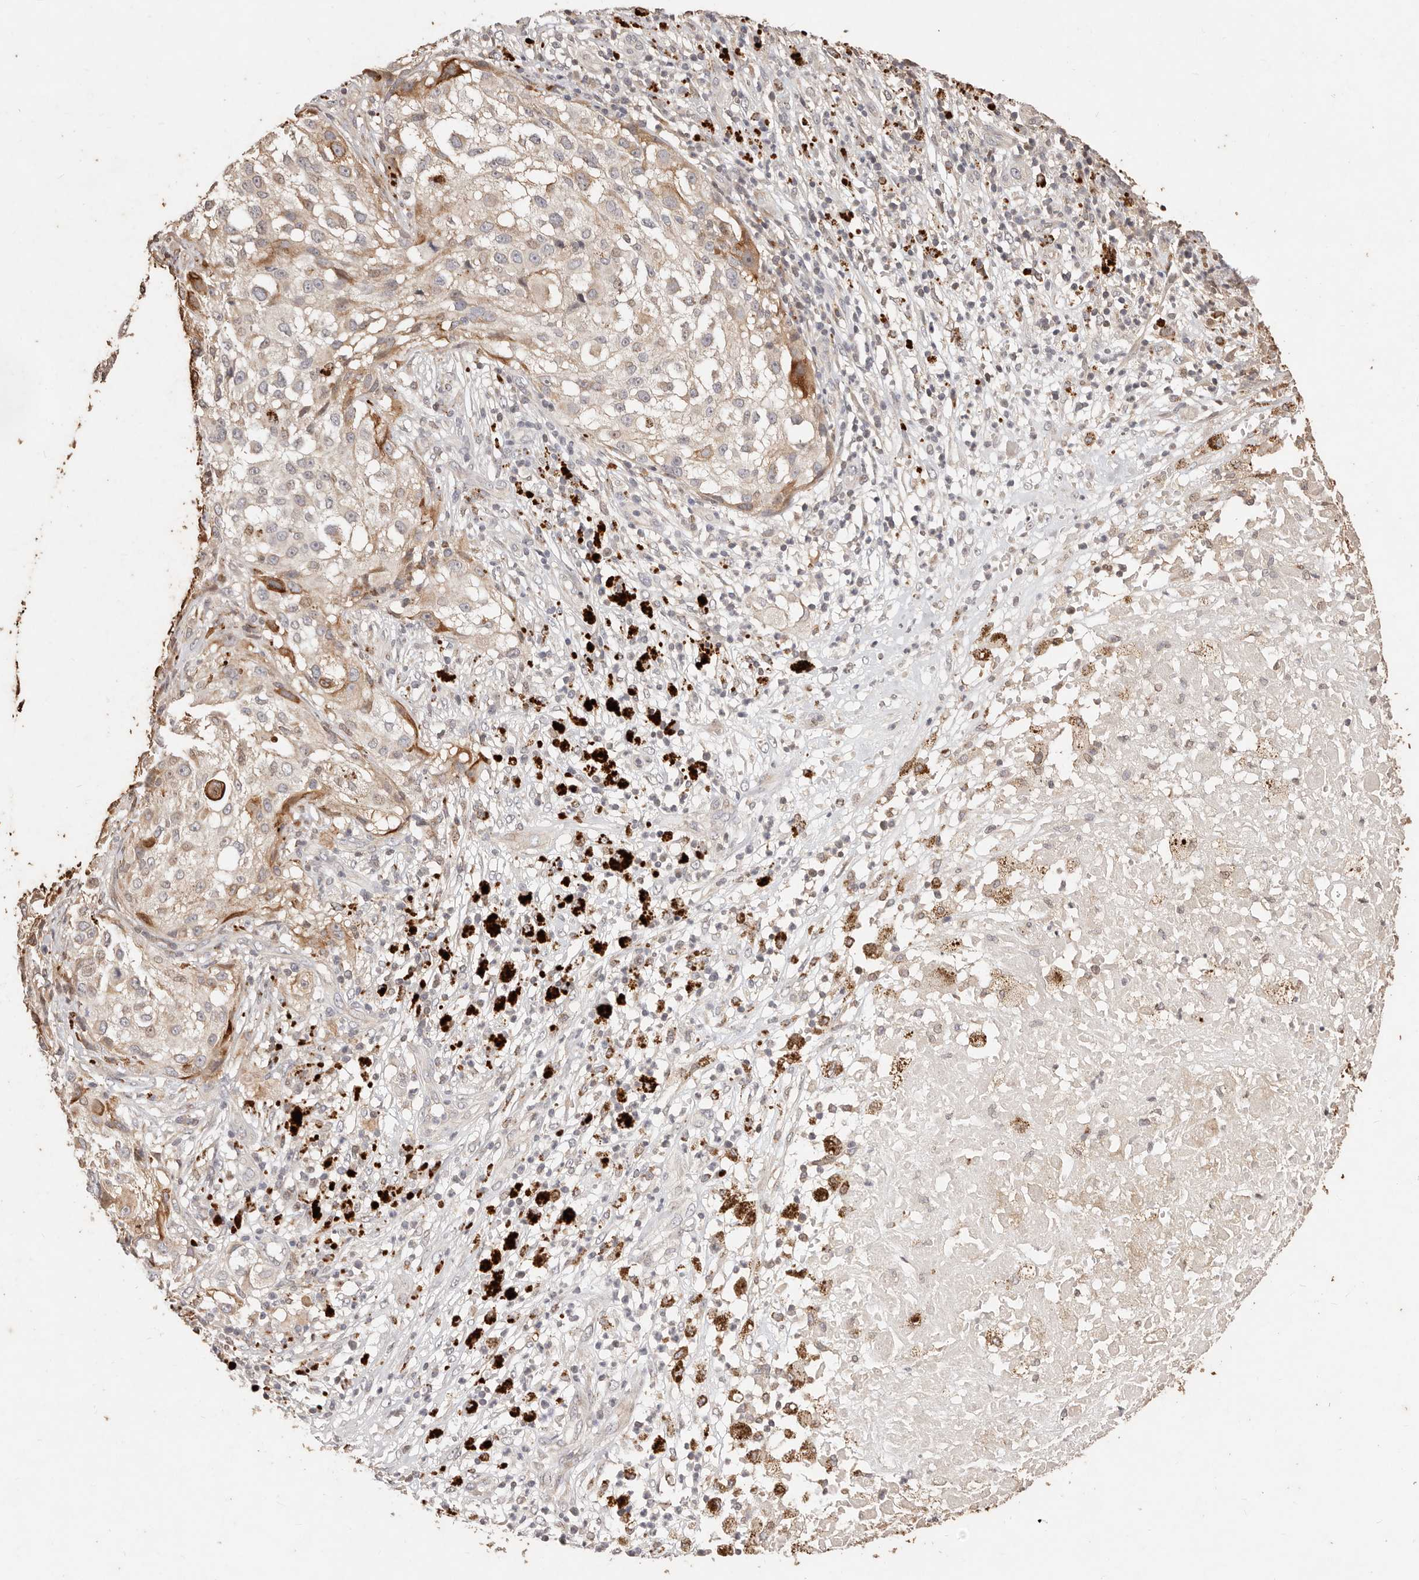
{"staining": {"intensity": "weak", "quantity": ">75%", "location": "cytoplasmic/membranous"}, "tissue": "melanoma", "cell_type": "Tumor cells", "image_type": "cancer", "snomed": [{"axis": "morphology", "description": "Necrosis, NOS"}, {"axis": "morphology", "description": "Malignant melanoma, NOS"}, {"axis": "topography", "description": "Skin"}], "caption": "Immunohistochemical staining of melanoma exhibits low levels of weak cytoplasmic/membranous protein positivity in approximately >75% of tumor cells. (IHC, brightfield microscopy, high magnification).", "gene": "KIF9", "patient": {"sex": "female", "age": 87}}